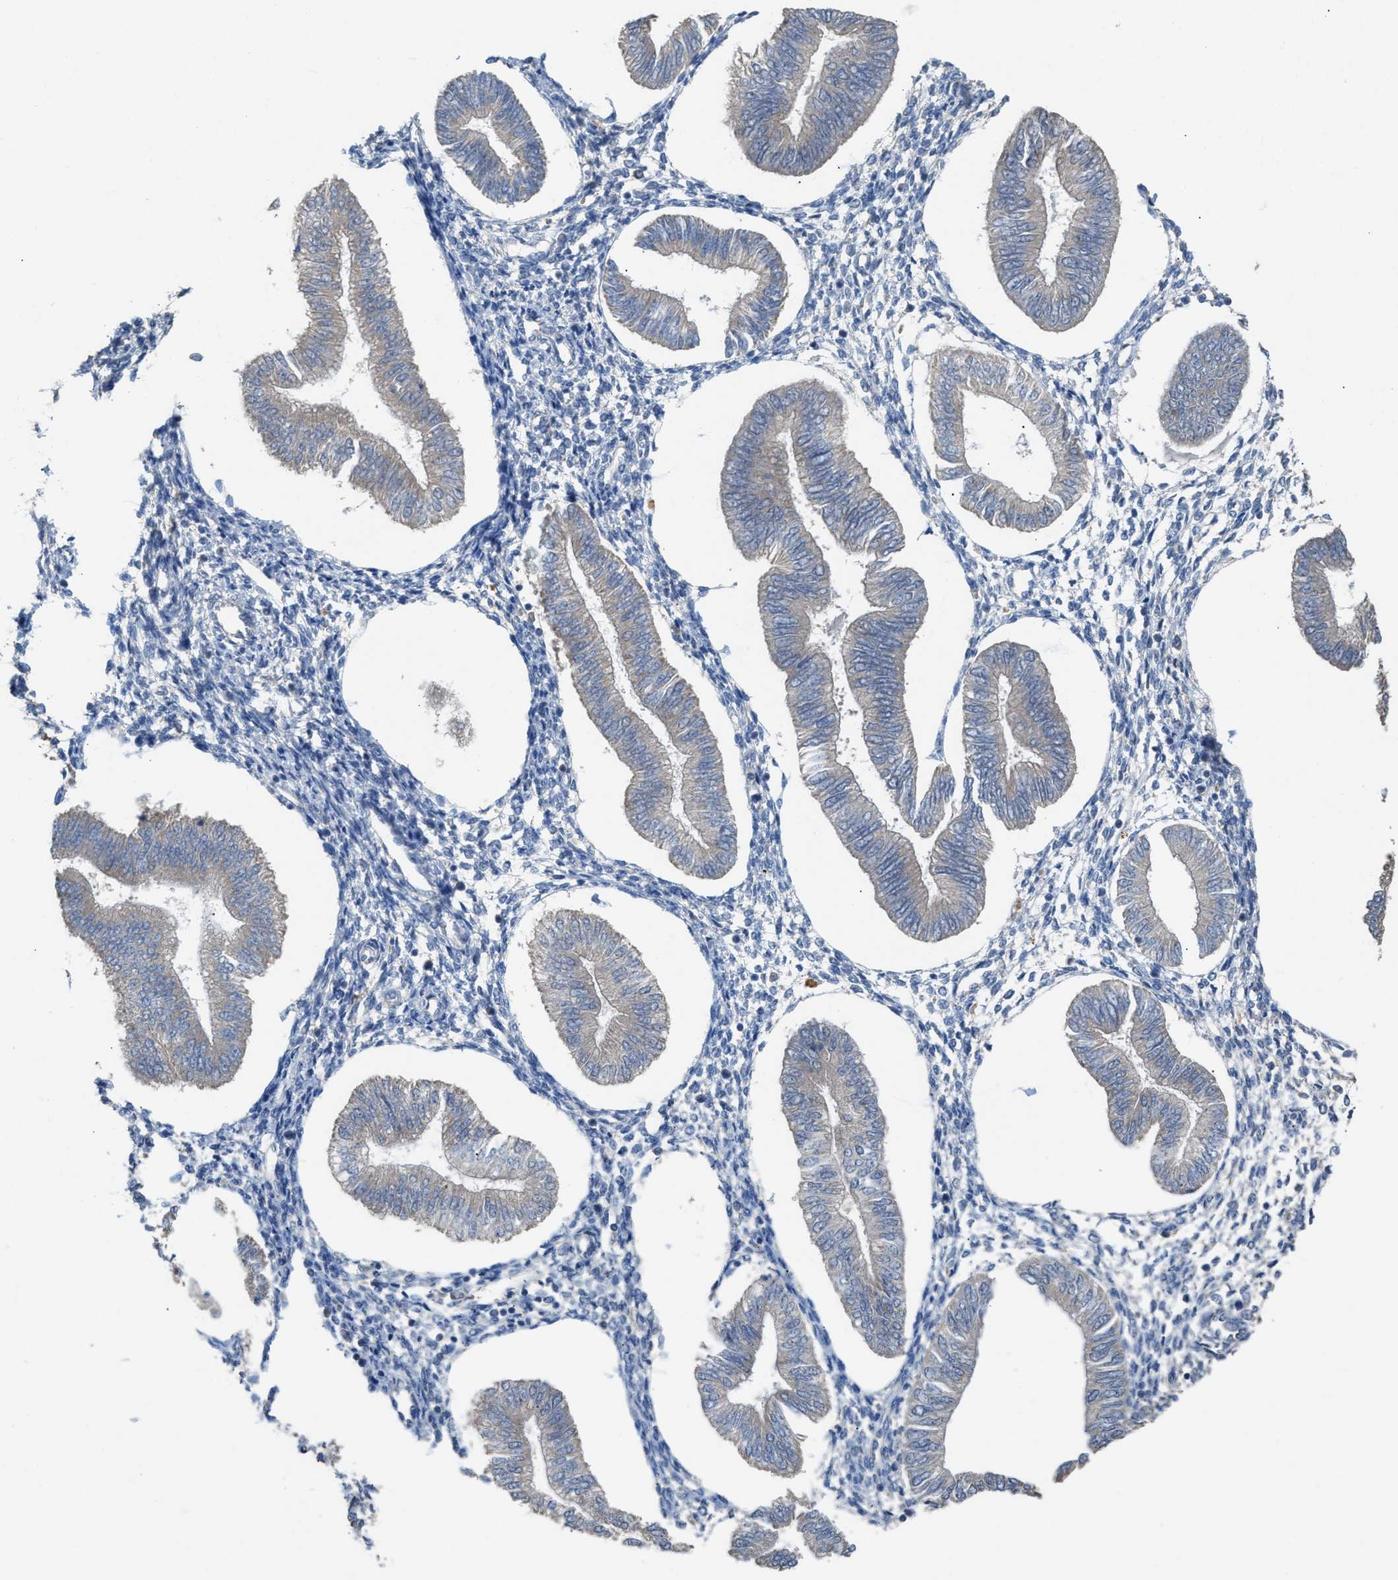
{"staining": {"intensity": "weak", "quantity": "<25%", "location": "cytoplasmic/membranous"}, "tissue": "endometrium", "cell_type": "Cells in endometrial stroma", "image_type": "normal", "snomed": [{"axis": "morphology", "description": "Normal tissue, NOS"}, {"axis": "topography", "description": "Endometrium"}], "caption": "This is an immunohistochemistry (IHC) photomicrograph of unremarkable endometrium. There is no staining in cells in endometrial stroma.", "gene": "TPK1", "patient": {"sex": "female", "age": 50}}